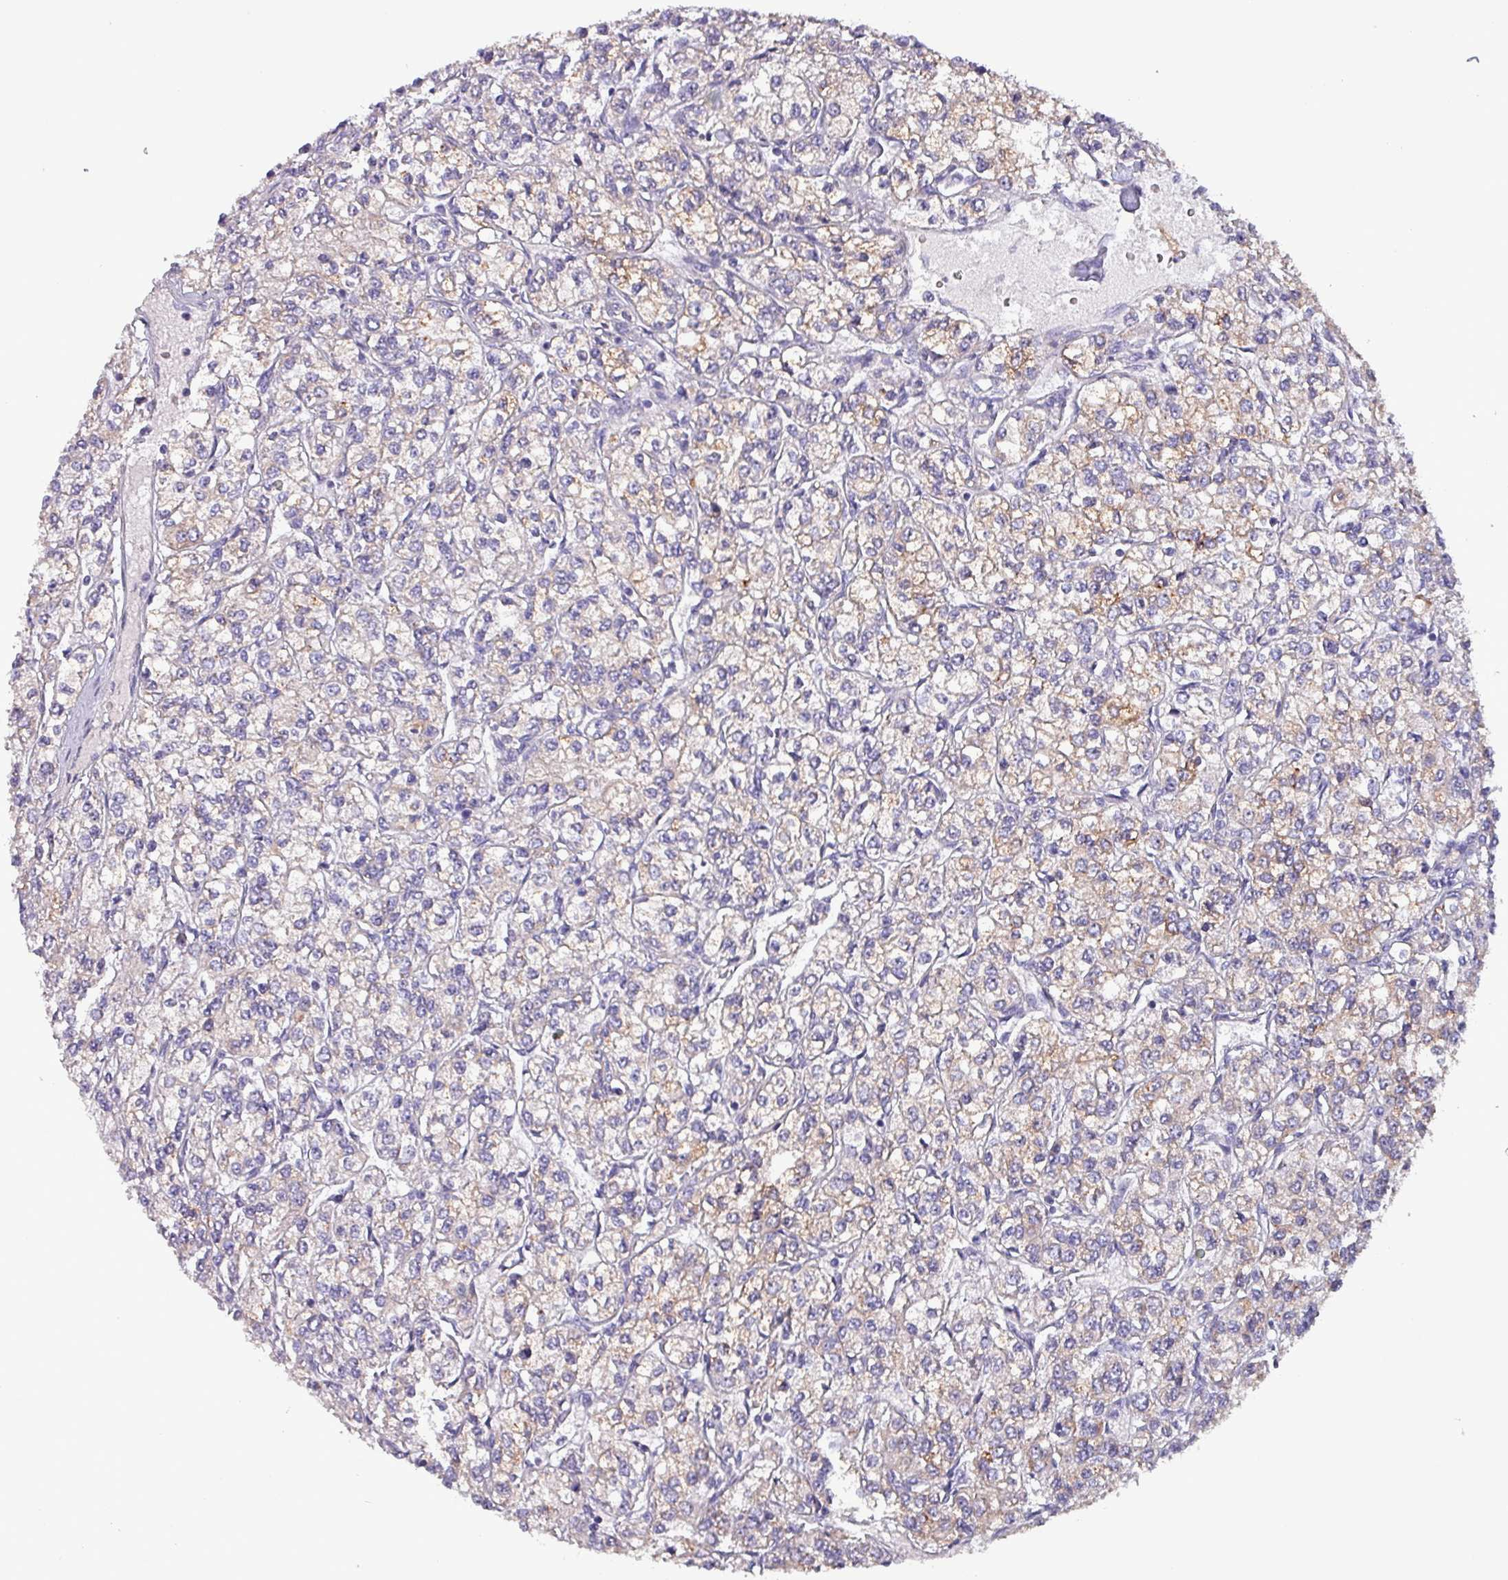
{"staining": {"intensity": "weak", "quantity": ">75%", "location": "cytoplasmic/membranous"}, "tissue": "renal cancer", "cell_type": "Tumor cells", "image_type": "cancer", "snomed": [{"axis": "morphology", "description": "Adenocarcinoma, NOS"}, {"axis": "topography", "description": "Kidney"}], "caption": "Renal cancer (adenocarcinoma) stained with a brown dye shows weak cytoplasmic/membranous positive expression in approximately >75% of tumor cells.", "gene": "HSD3B7", "patient": {"sex": "male", "age": 80}}